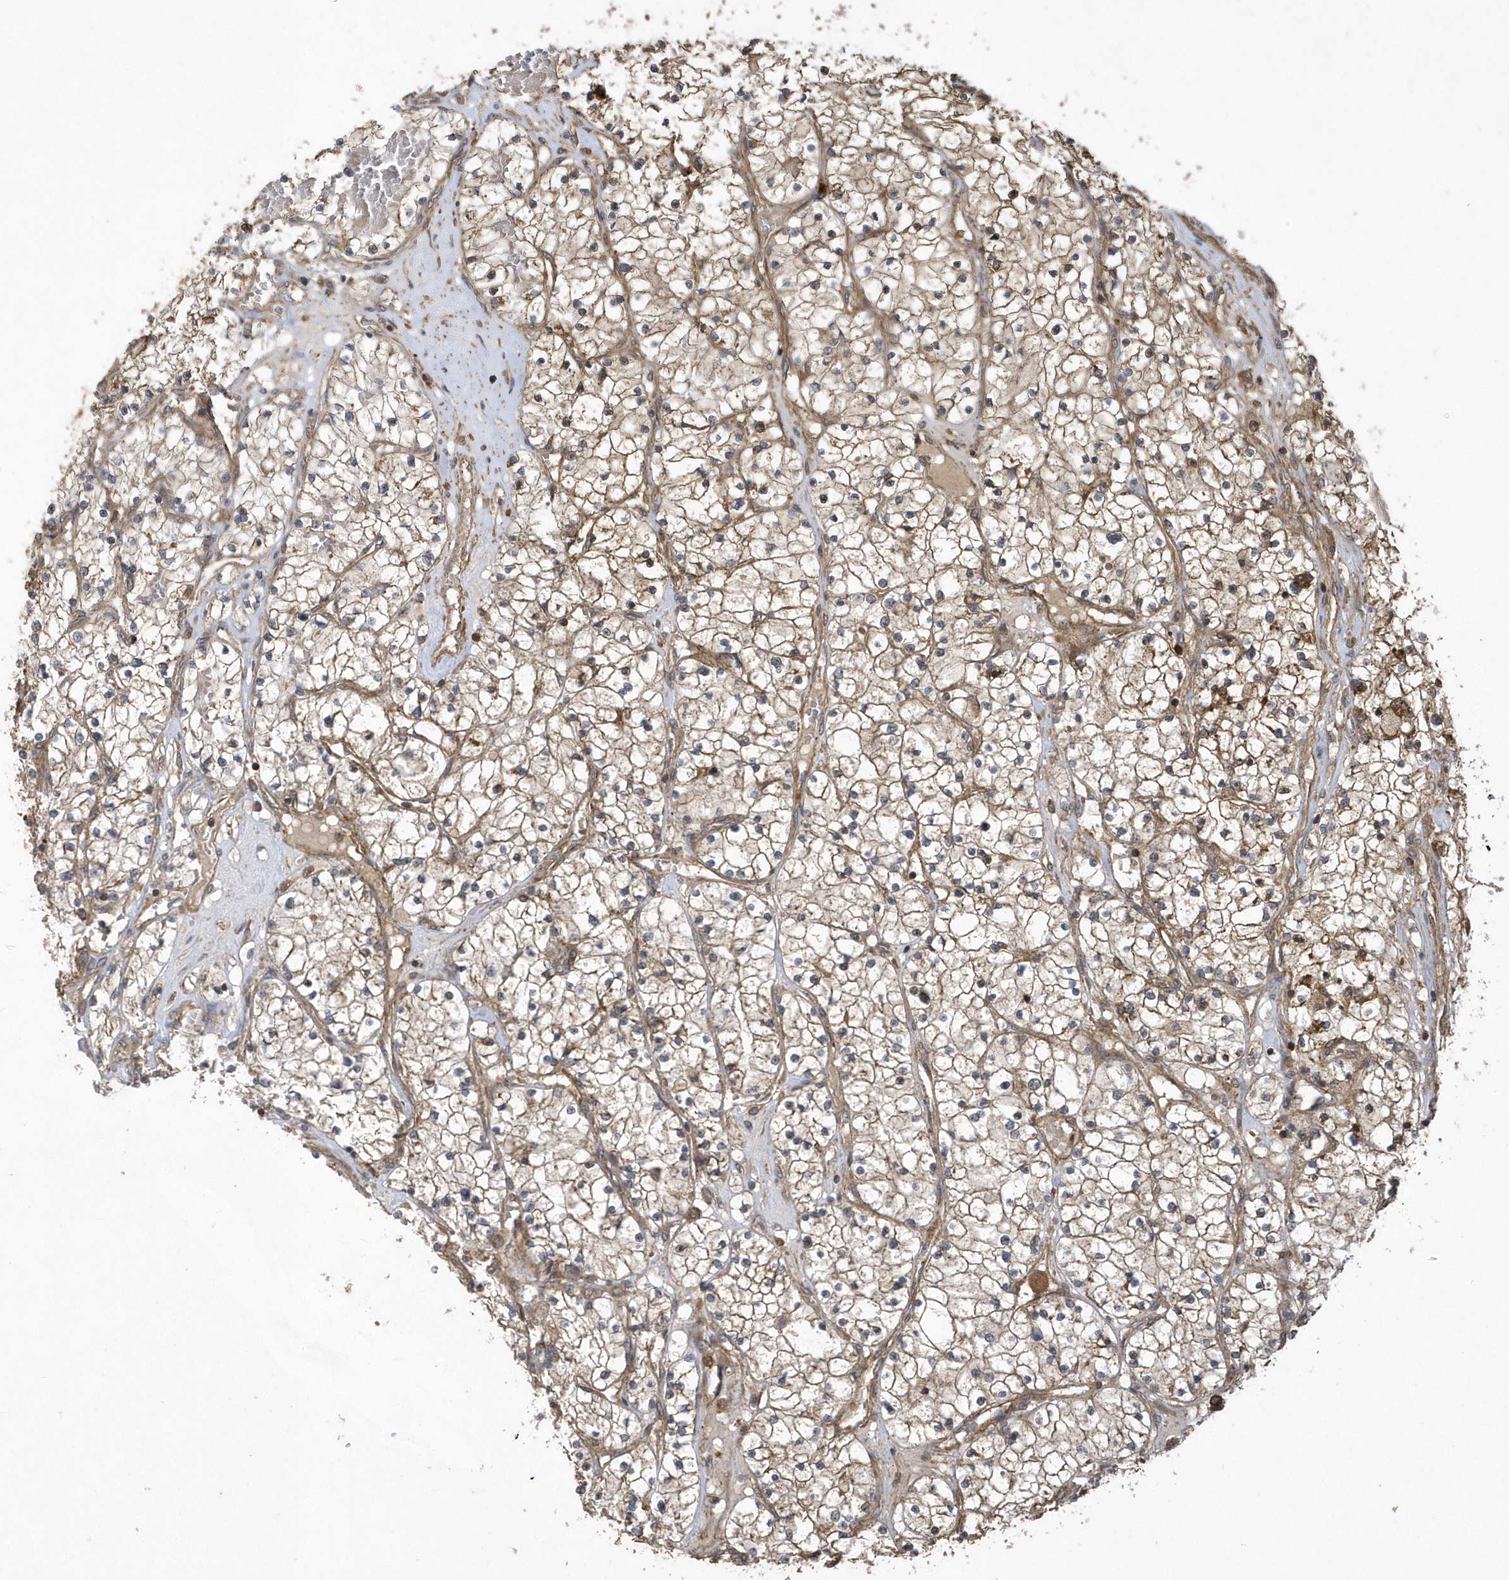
{"staining": {"intensity": "weak", "quantity": "25%-75%", "location": "cytoplasmic/membranous"}, "tissue": "renal cancer", "cell_type": "Tumor cells", "image_type": "cancer", "snomed": [{"axis": "morphology", "description": "Normal tissue, NOS"}, {"axis": "morphology", "description": "Adenocarcinoma, NOS"}, {"axis": "topography", "description": "Kidney"}], "caption": "The immunohistochemical stain labels weak cytoplasmic/membranous positivity in tumor cells of renal cancer tissue.", "gene": "SENP8", "patient": {"sex": "male", "age": 68}}